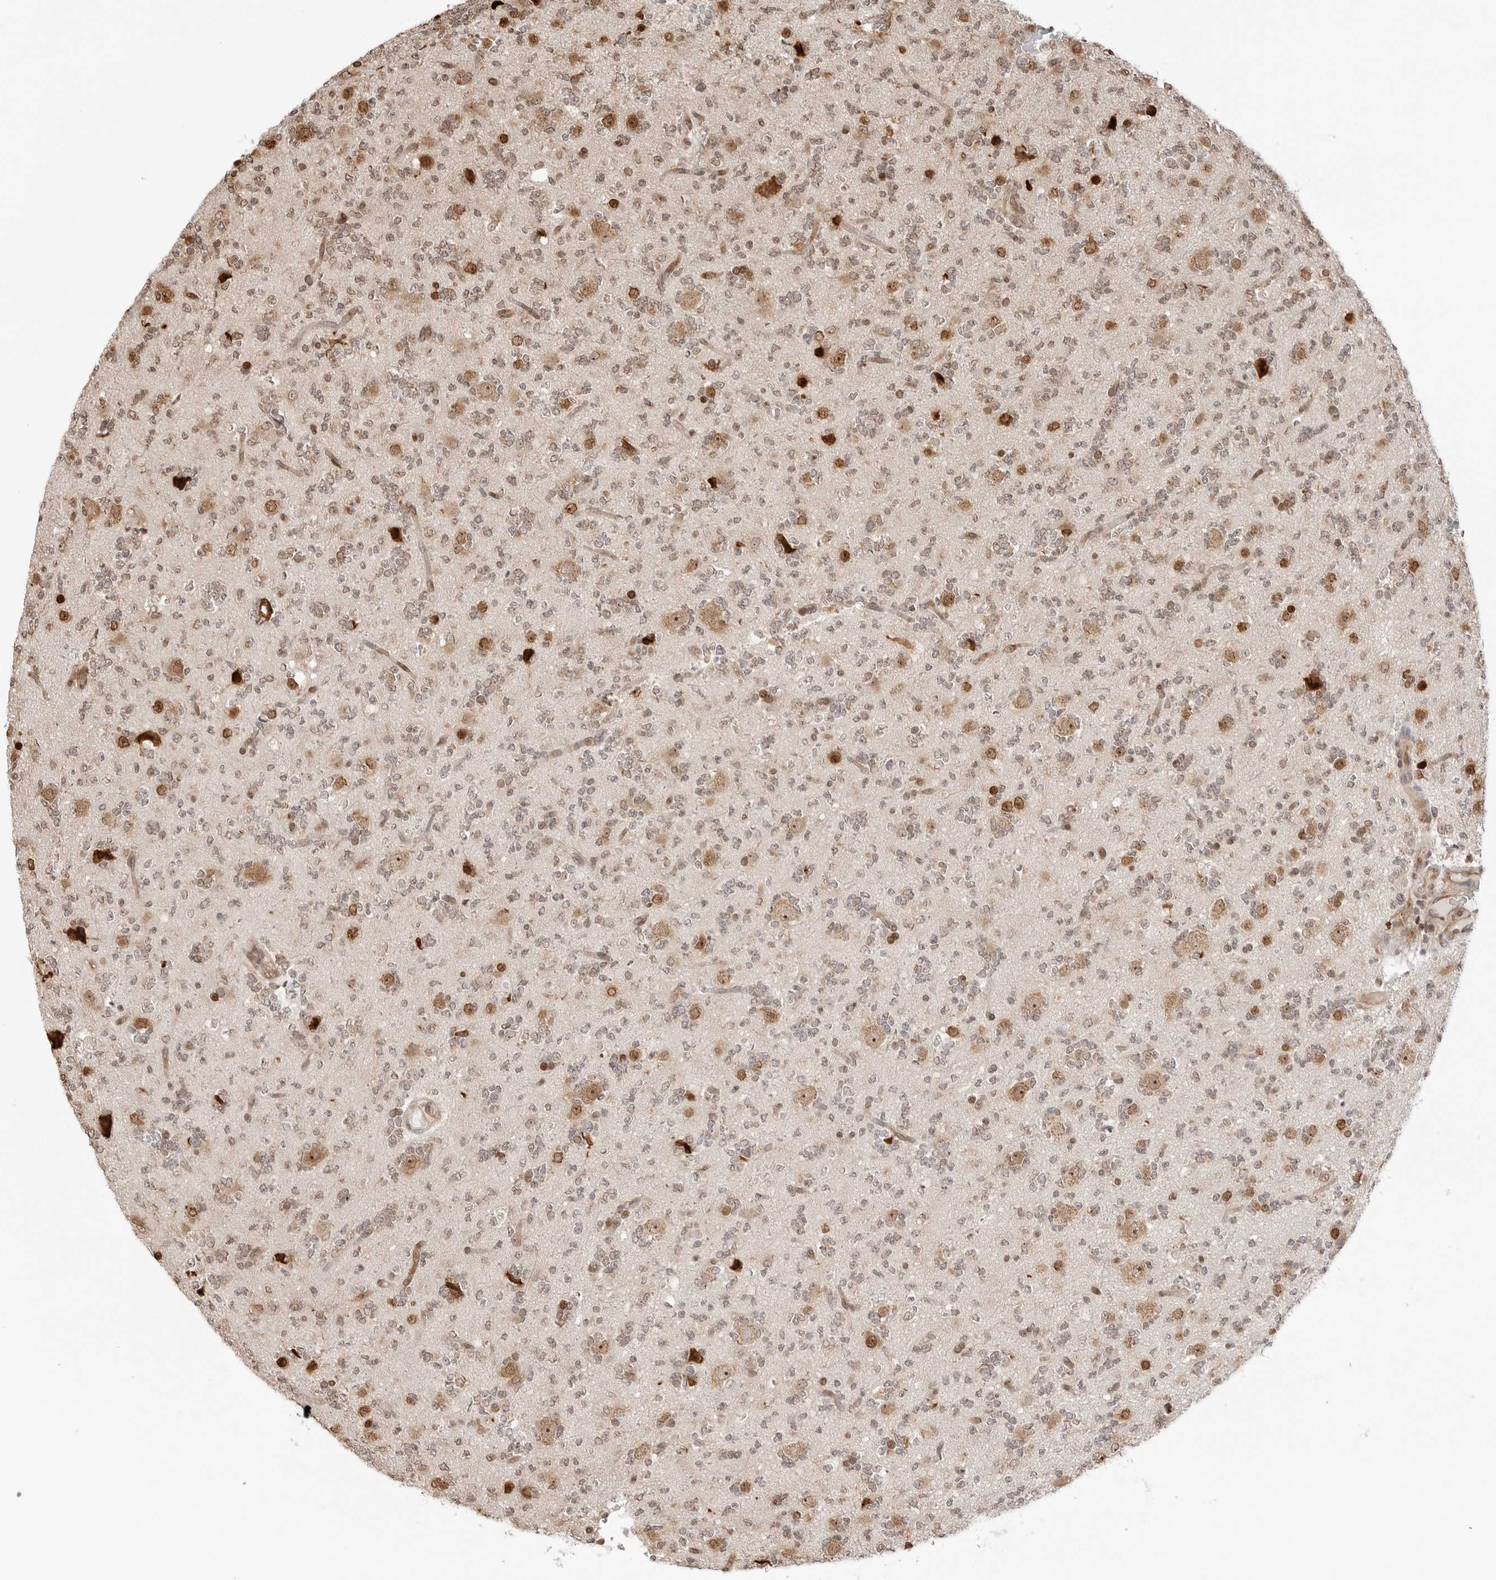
{"staining": {"intensity": "weak", "quantity": "25%-75%", "location": "nuclear"}, "tissue": "glioma", "cell_type": "Tumor cells", "image_type": "cancer", "snomed": [{"axis": "morphology", "description": "Glioma, malignant, High grade"}, {"axis": "topography", "description": "Brain"}], "caption": "IHC of malignant glioma (high-grade) displays low levels of weak nuclear expression in approximately 25%-75% of tumor cells. Immunohistochemistry stains the protein of interest in brown and the nuclei are stained blue.", "gene": "FKBP14", "patient": {"sex": "female", "age": 62}}